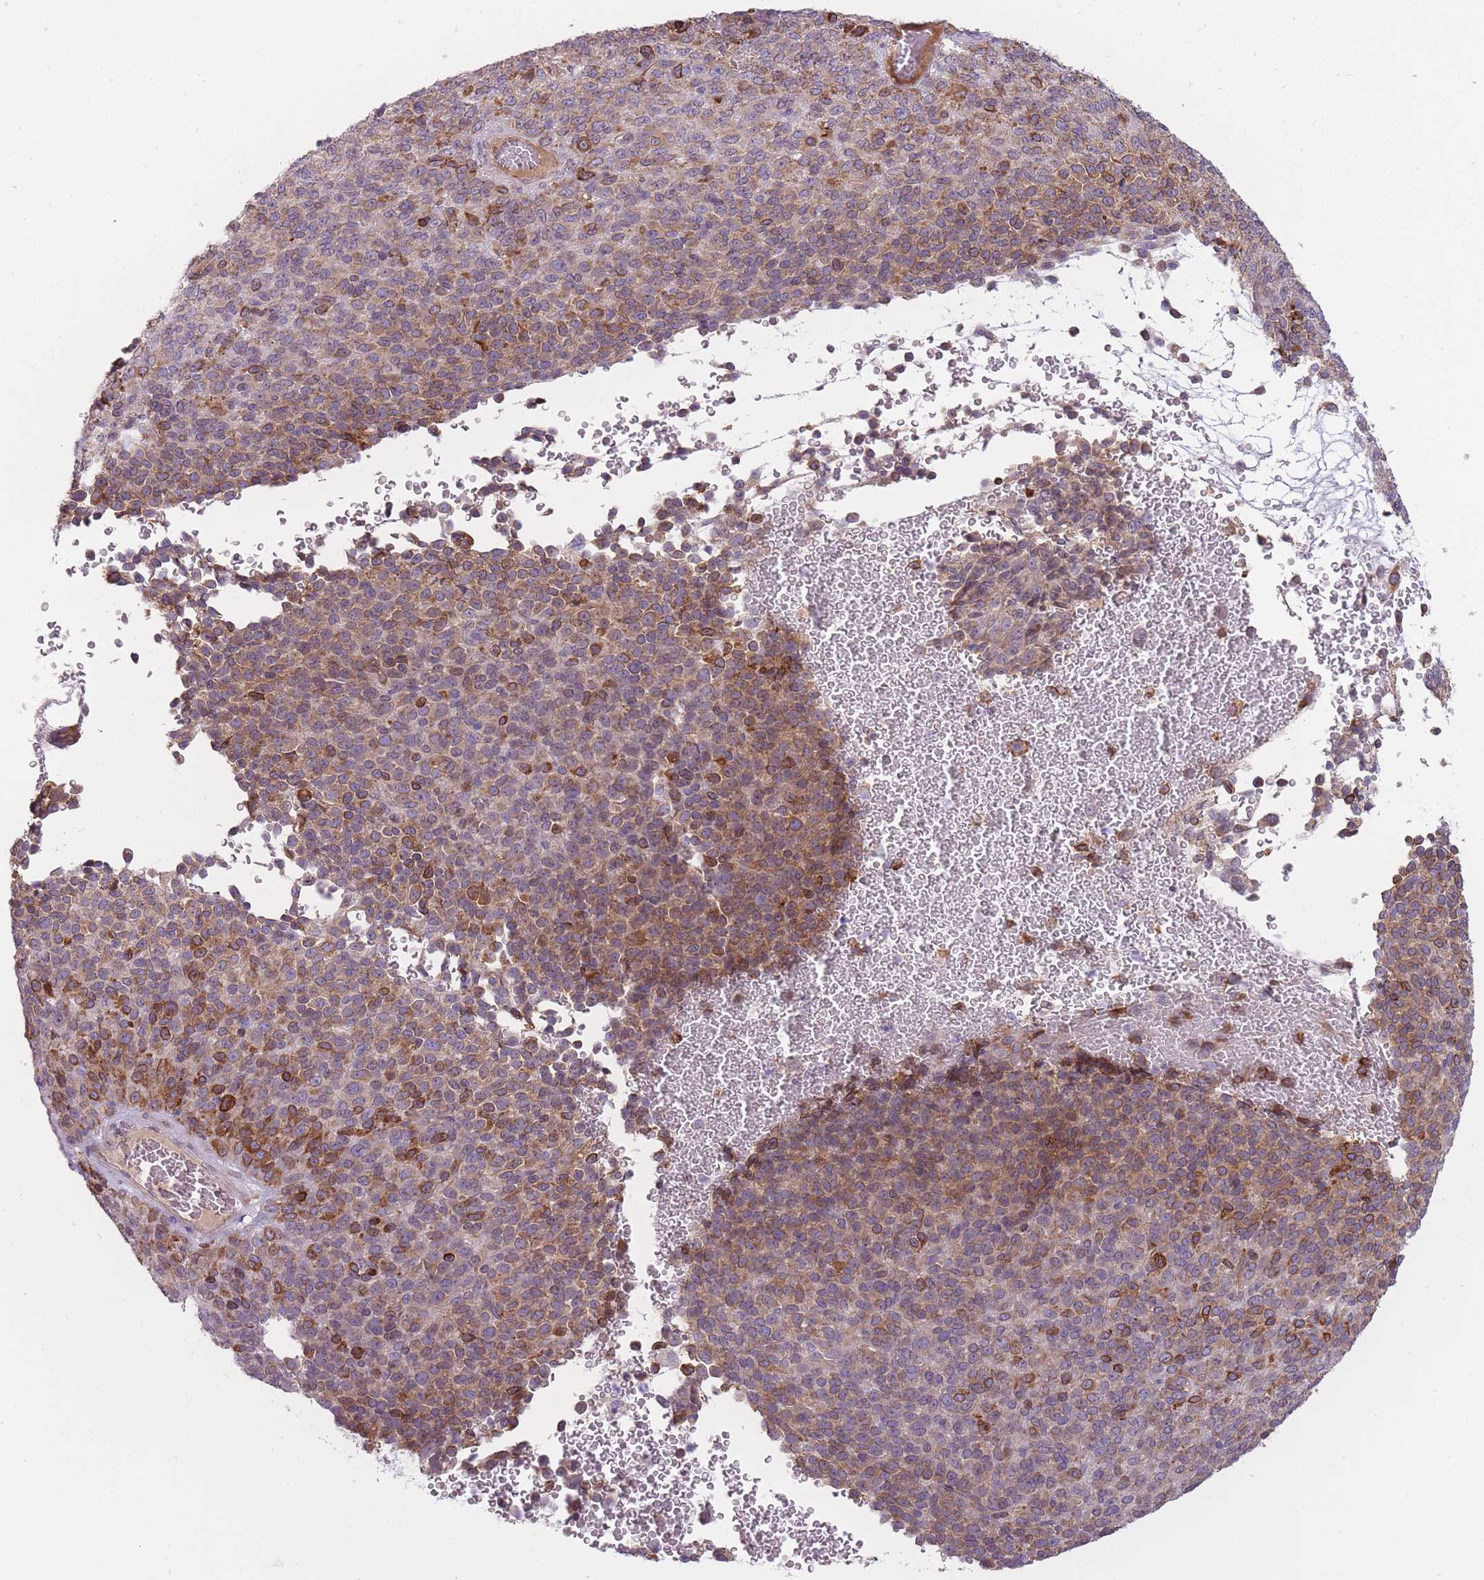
{"staining": {"intensity": "moderate", "quantity": "<25%", "location": "cytoplasmic/membranous"}, "tissue": "melanoma", "cell_type": "Tumor cells", "image_type": "cancer", "snomed": [{"axis": "morphology", "description": "Malignant melanoma, Metastatic site"}, {"axis": "topography", "description": "Brain"}], "caption": "A histopathology image of human malignant melanoma (metastatic site) stained for a protein reveals moderate cytoplasmic/membranous brown staining in tumor cells. The protein of interest is stained brown, and the nuclei are stained in blue (DAB IHC with brightfield microscopy, high magnification).", "gene": "PGRMC2", "patient": {"sex": "female", "age": 56}}